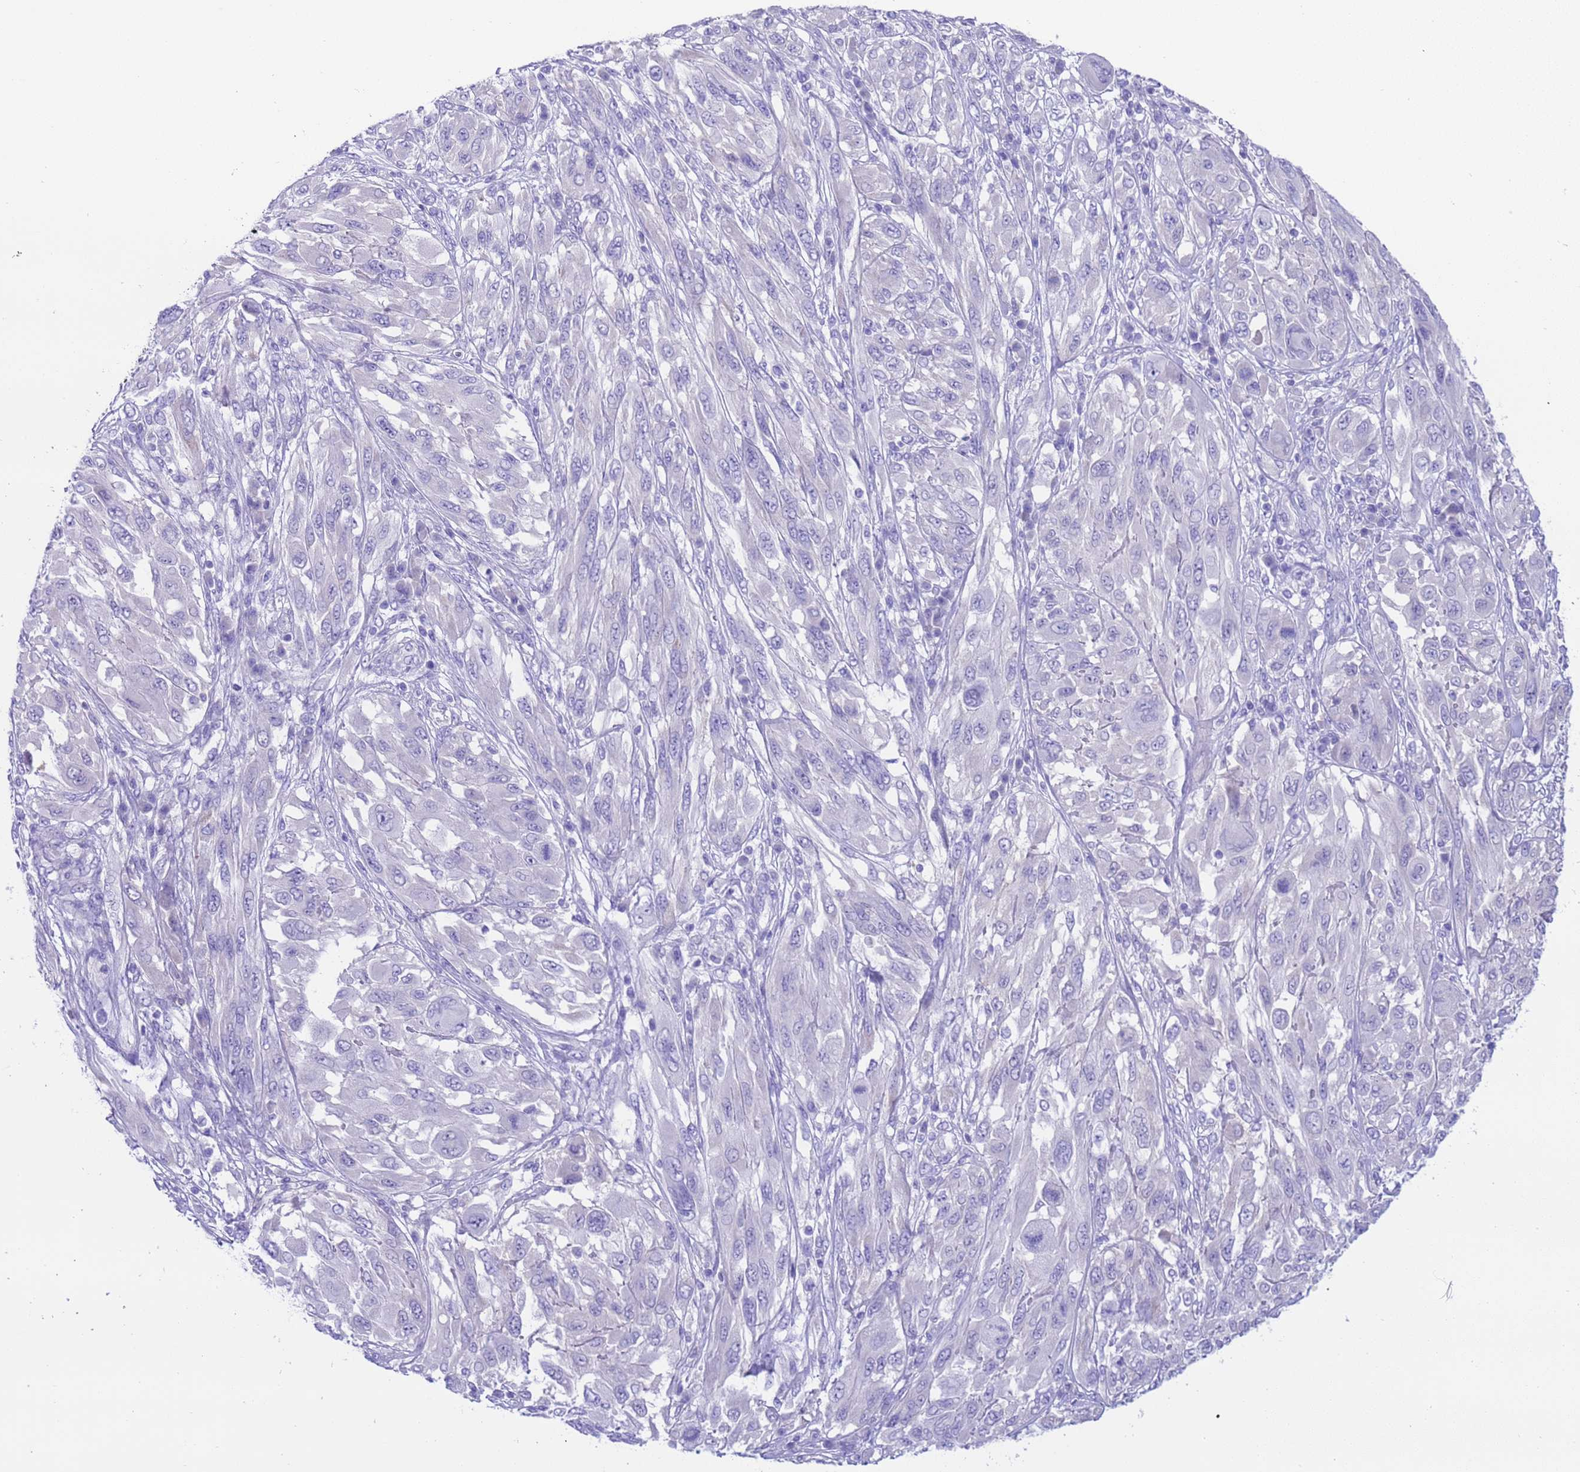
{"staining": {"intensity": "negative", "quantity": "none", "location": "none"}, "tissue": "melanoma", "cell_type": "Tumor cells", "image_type": "cancer", "snomed": [{"axis": "morphology", "description": "Malignant melanoma, NOS"}, {"axis": "topography", "description": "Skin"}], "caption": "Immunohistochemistry image of neoplastic tissue: malignant melanoma stained with DAB demonstrates no significant protein staining in tumor cells.", "gene": "USP38", "patient": {"sex": "female", "age": 91}}